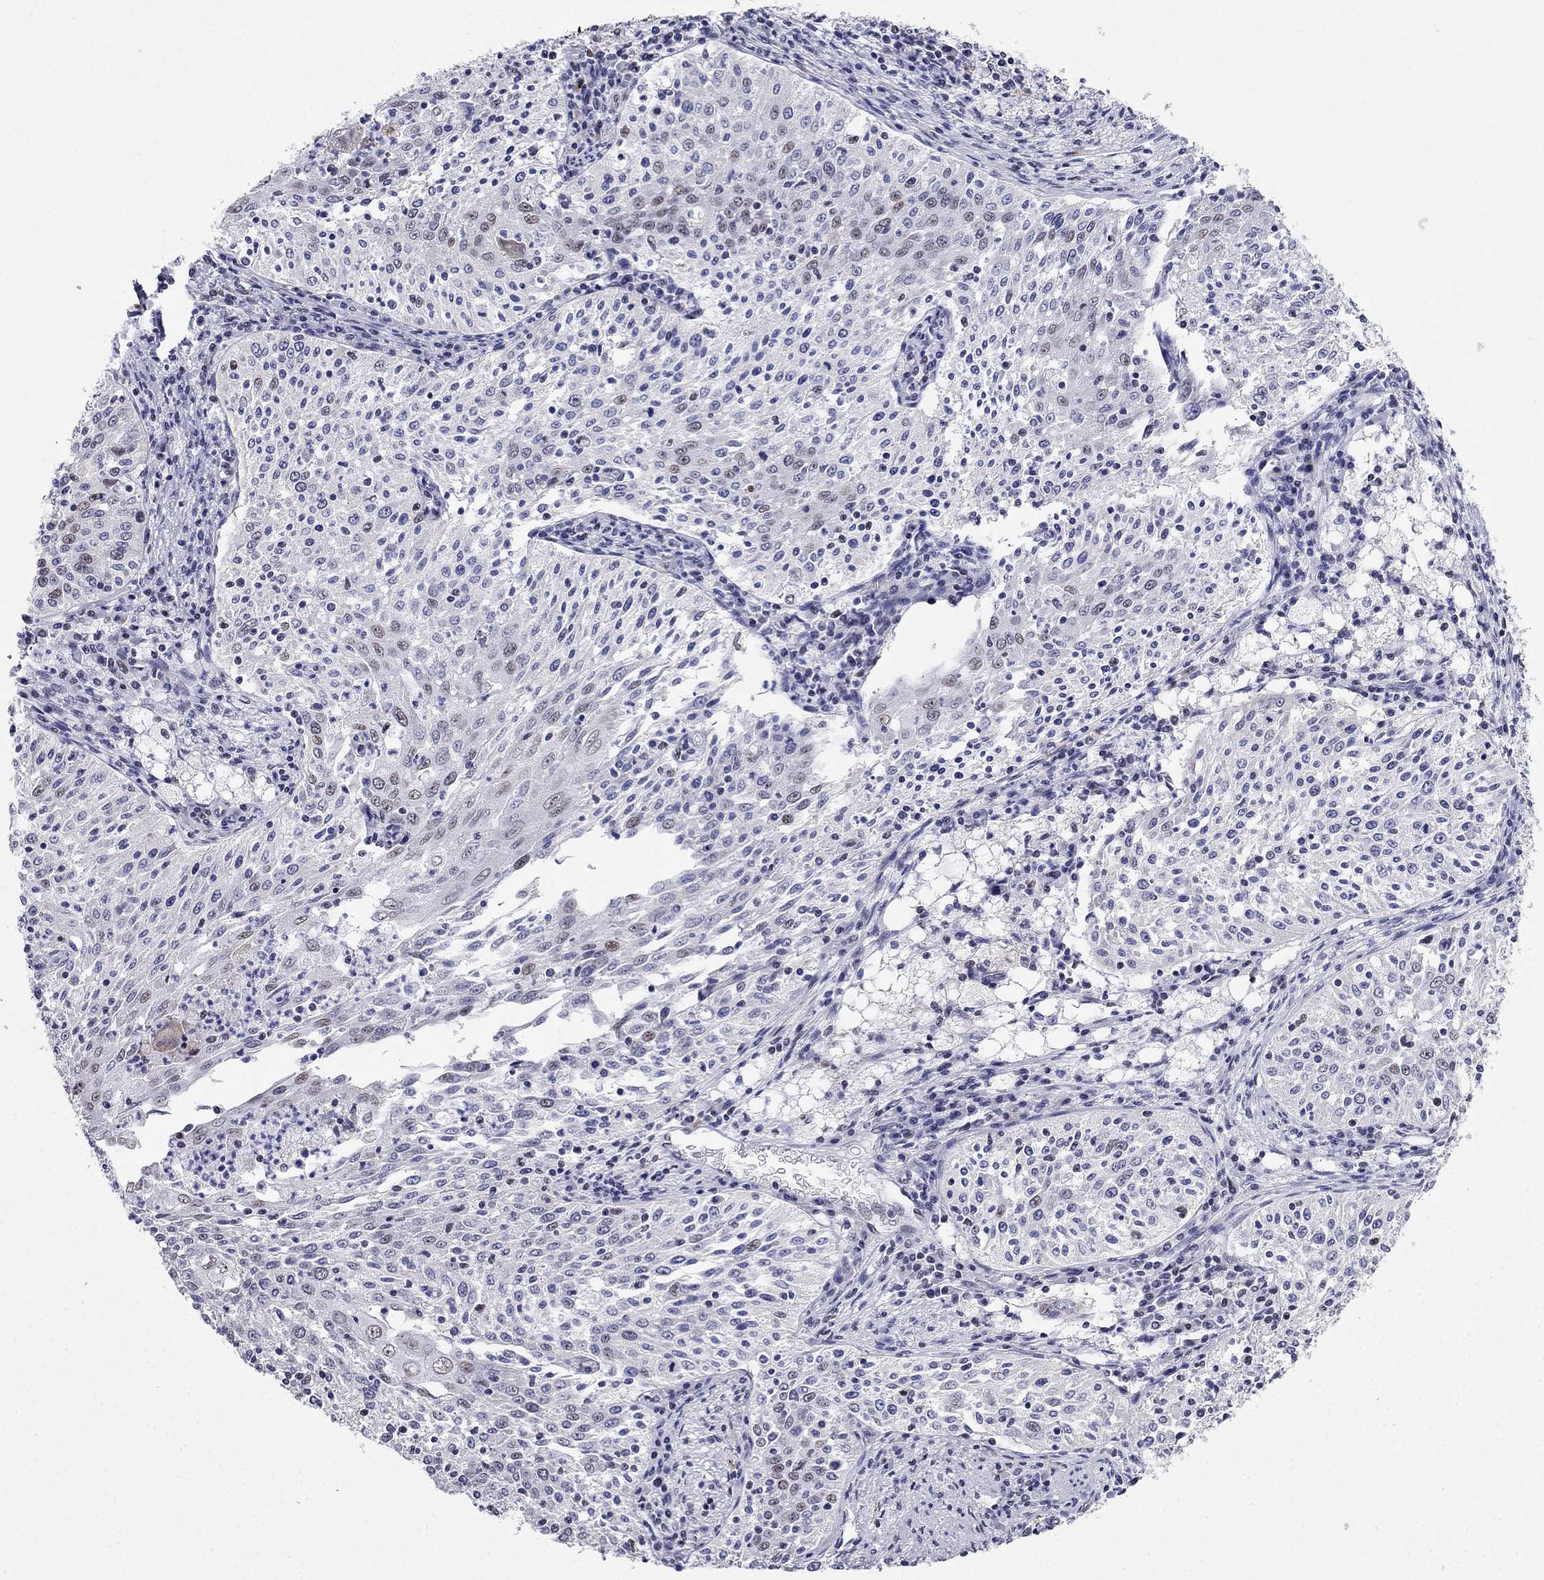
{"staining": {"intensity": "weak", "quantity": "<25%", "location": "nuclear"}, "tissue": "cervical cancer", "cell_type": "Tumor cells", "image_type": "cancer", "snomed": [{"axis": "morphology", "description": "Squamous cell carcinoma, NOS"}, {"axis": "topography", "description": "Cervix"}], "caption": "The micrograph demonstrates no significant positivity in tumor cells of cervical cancer (squamous cell carcinoma).", "gene": "PPM1G", "patient": {"sex": "female", "age": 41}}